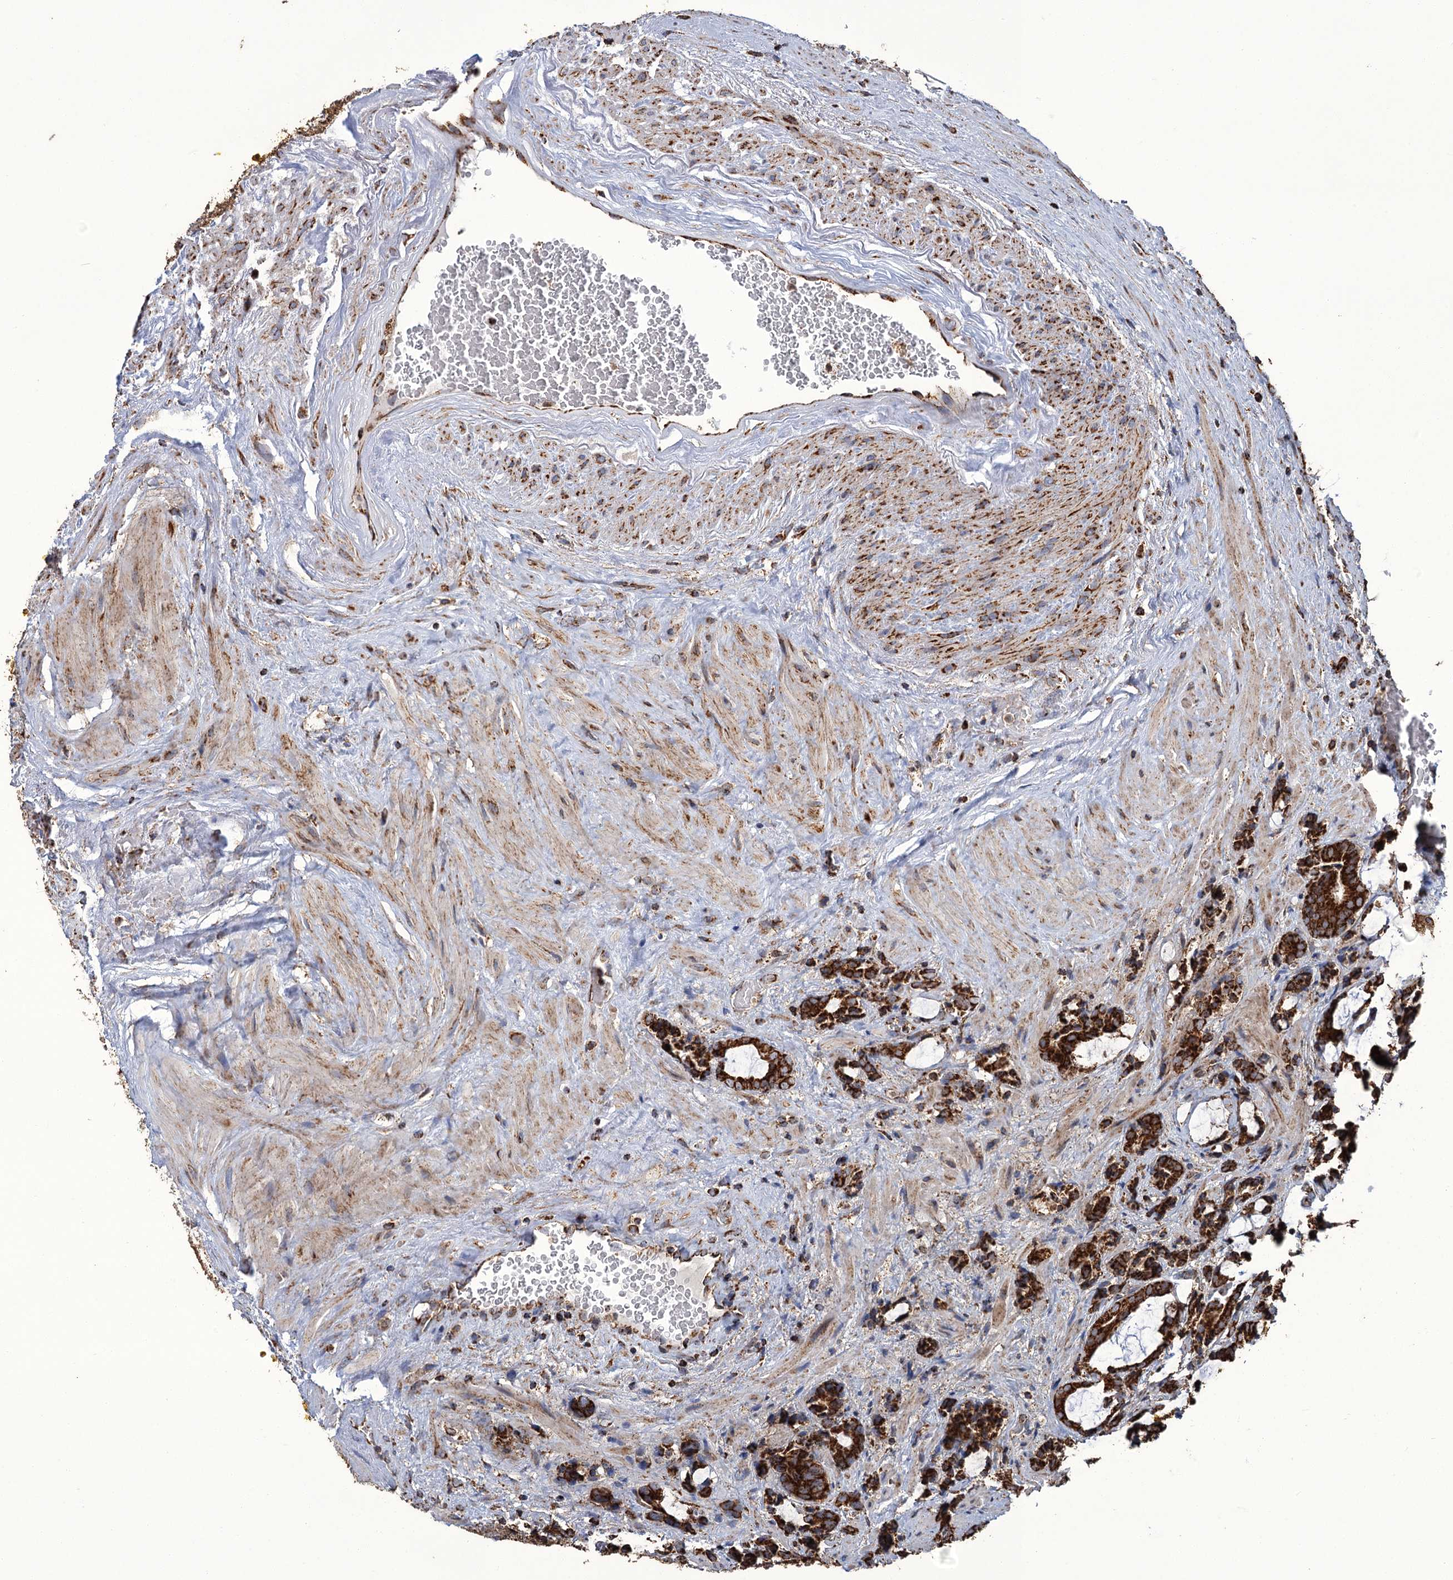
{"staining": {"intensity": "strong", "quantity": ">75%", "location": "cytoplasmic/membranous"}, "tissue": "prostate cancer", "cell_type": "Tumor cells", "image_type": "cancer", "snomed": [{"axis": "morphology", "description": "Adenocarcinoma, High grade"}, {"axis": "topography", "description": "Prostate and seminal vesicle, NOS"}], "caption": "Prostate high-grade adenocarcinoma stained with a protein marker exhibits strong staining in tumor cells.", "gene": "APH1A", "patient": {"sex": "male", "age": 67}}